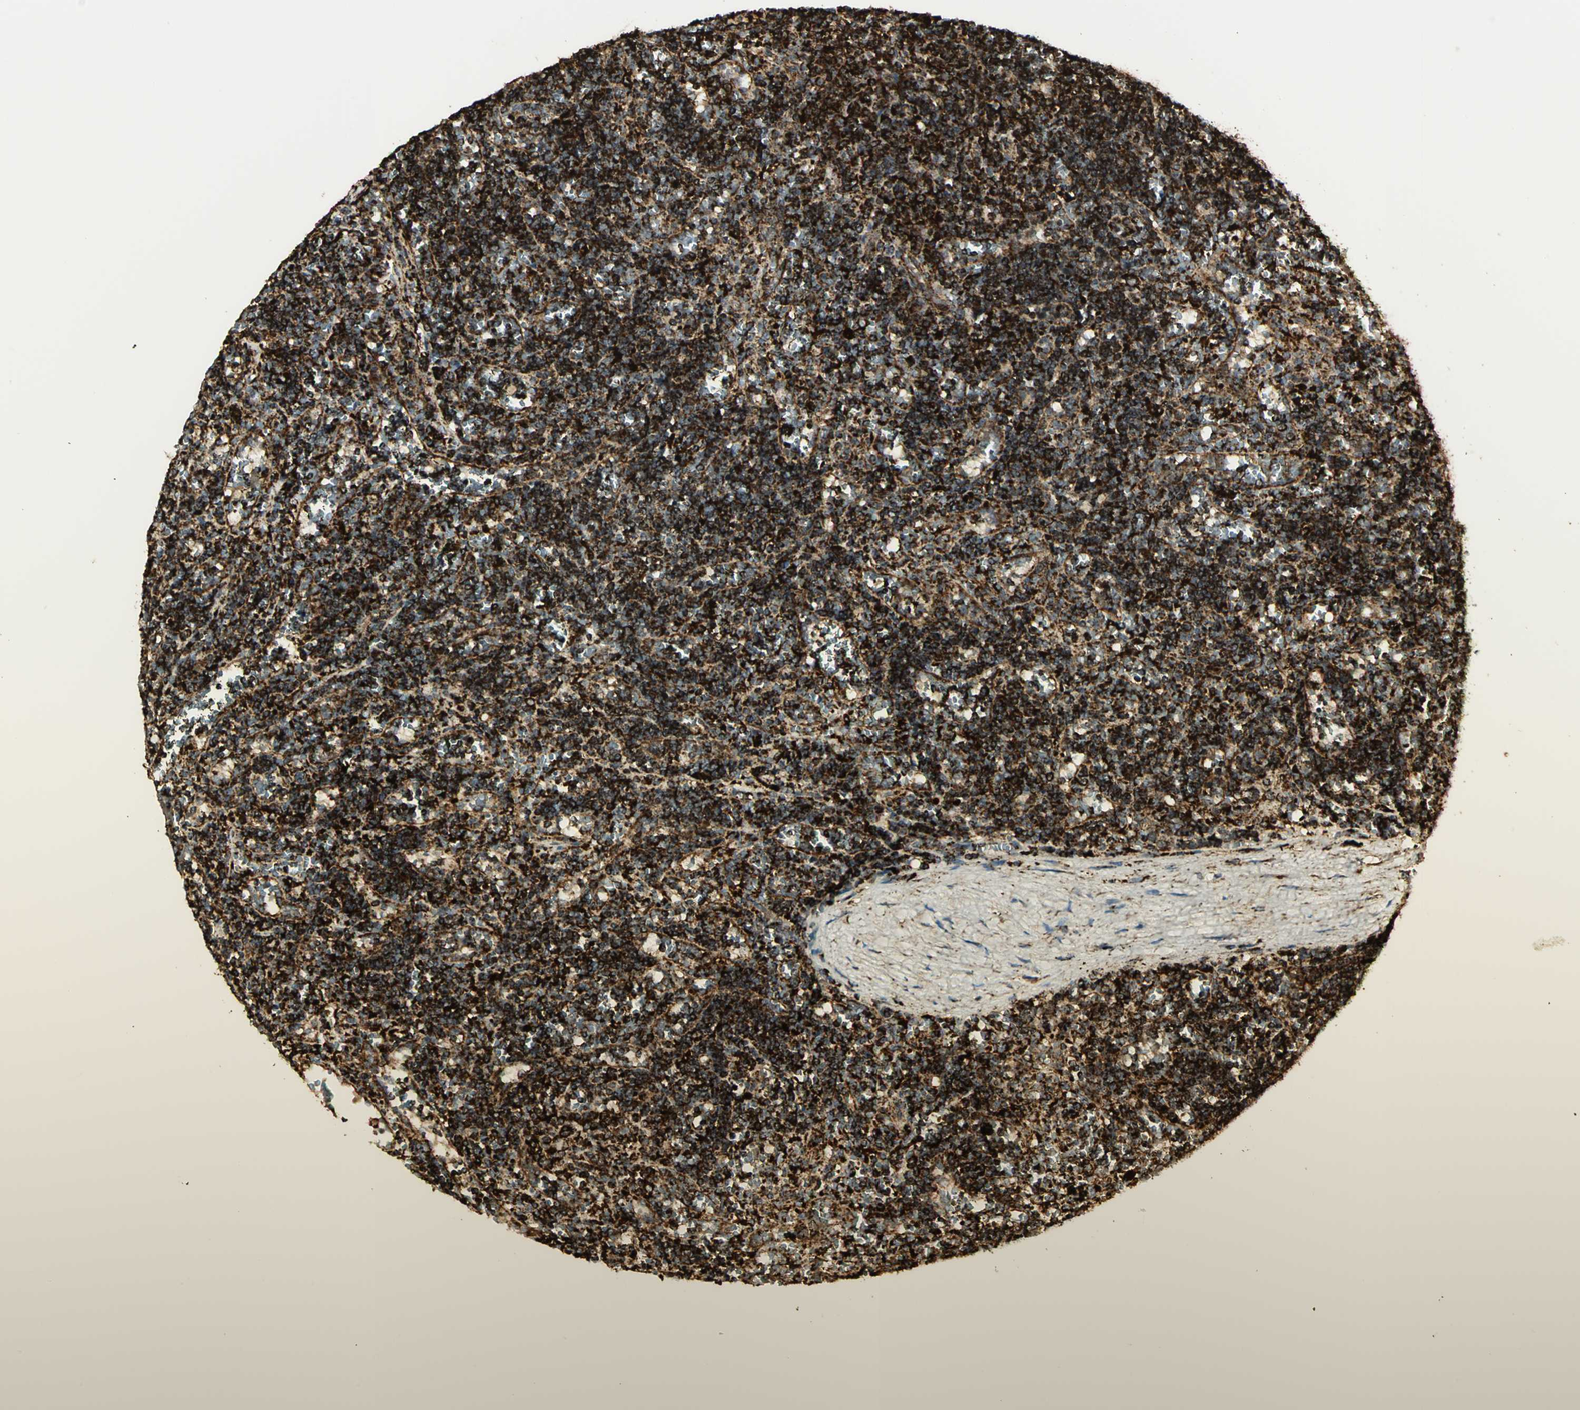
{"staining": {"intensity": "strong", "quantity": ">75%", "location": "cytoplasmic/membranous"}, "tissue": "lymphoma", "cell_type": "Tumor cells", "image_type": "cancer", "snomed": [{"axis": "morphology", "description": "Malignant lymphoma, non-Hodgkin's type, Low grade"}, {"axis": "topography", "description": "Spleen"}], "caption": "Immunohistochemical staining of lymphoma shows high levels of strong cytoplasmic/membranous staining in about >75% of tumor cells. The protein is shown in brown color, while the nuclei are stained blue.", "gene": "VDAC1", "patient": {"sex": "male", "age": 60}}